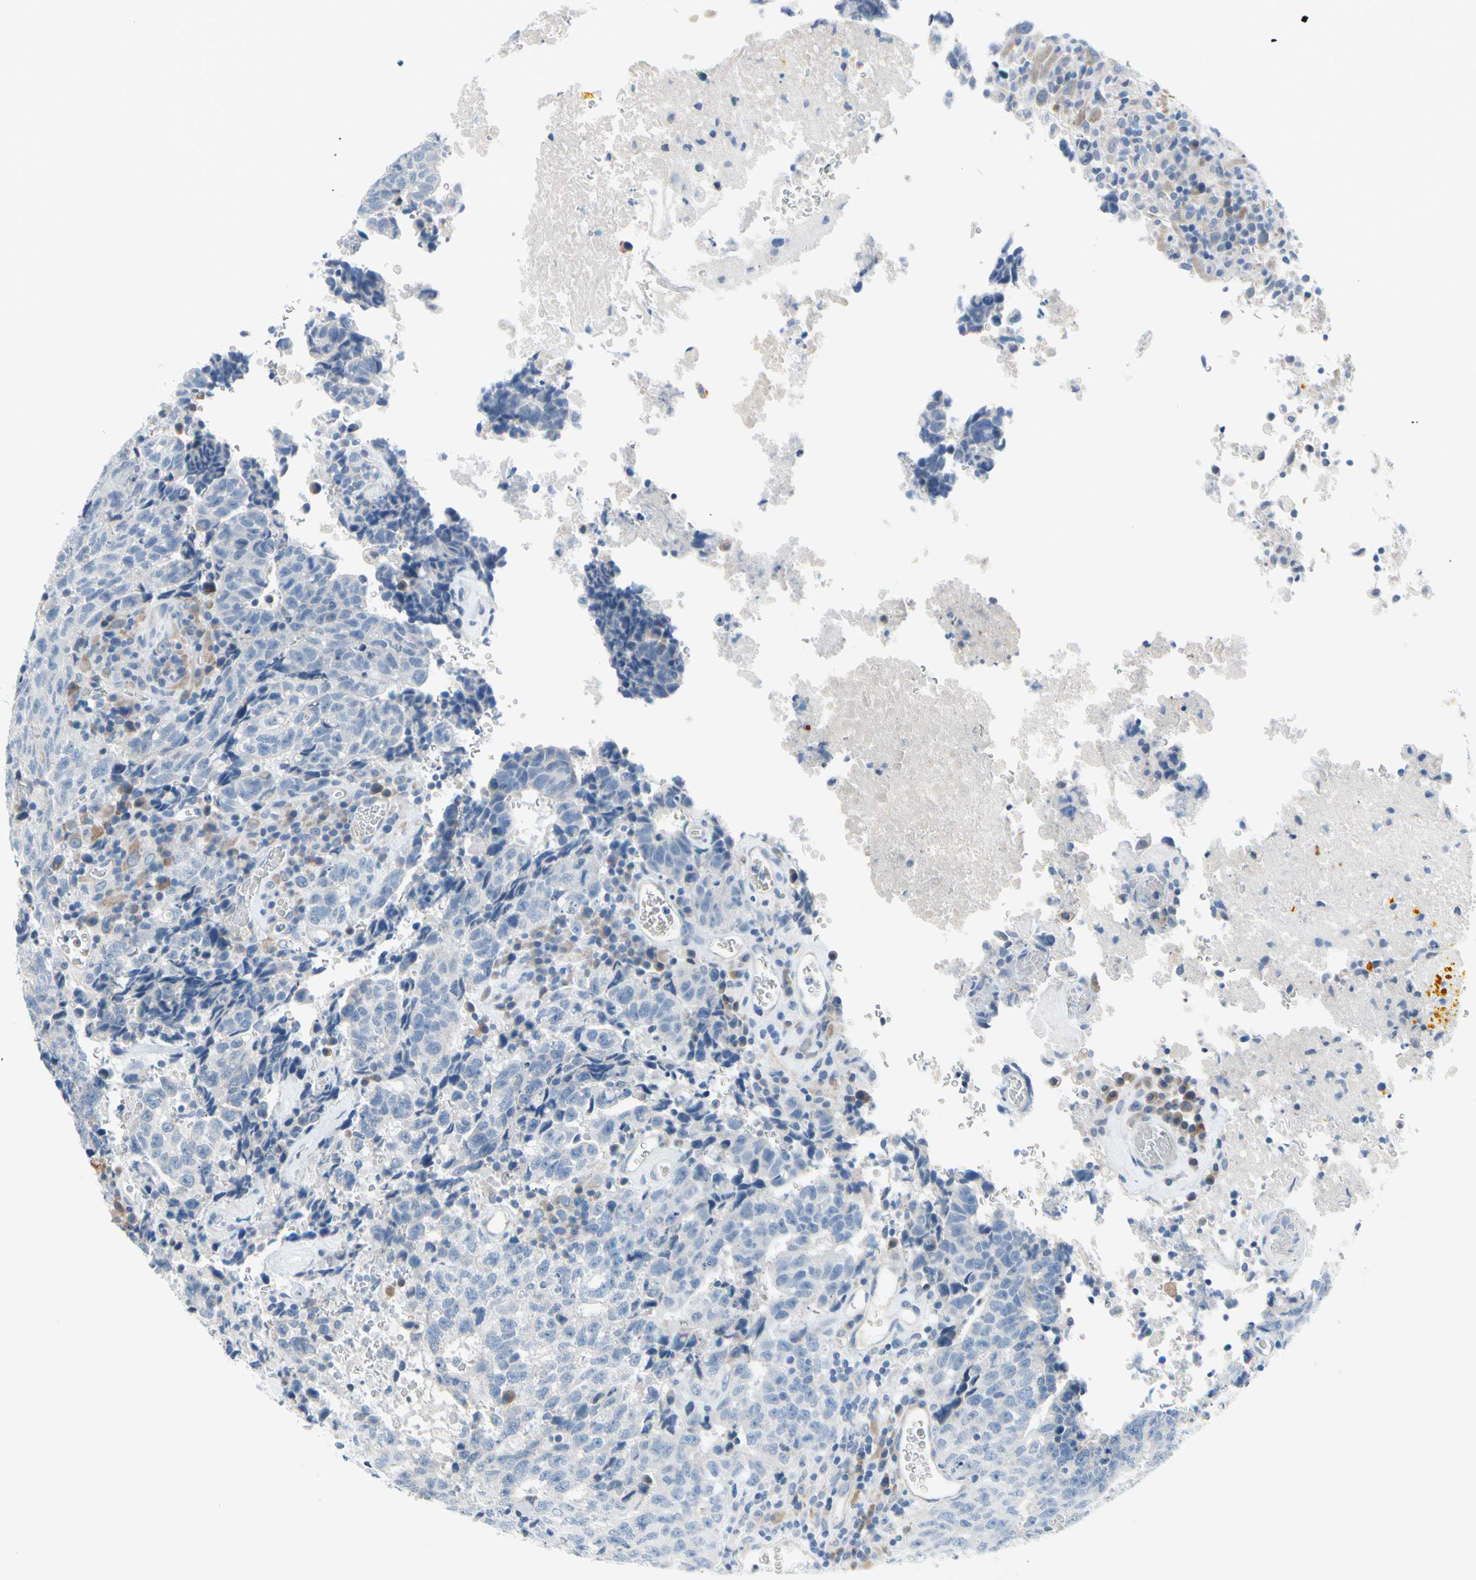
{"staining": {"intensity": "negative", "quantity": "none", "location": "none"}, "tissue": "testis cancer", "cell_type": "Tumor cells", "image_type": "cancer", "snomed": [{"axis": "morphology", "description": "Necrosis, NOS"}, {"axis": "morphology", "description": "Carcinoma, Embryonal, NOS"}, {"axis": "topography", "description": "Testis"}], "caption": "IHC micrograph of human testis cancer stained for a protein (brown), which exhibits no positivity in tumor cells.", "gene": "FCER2", "patient": {"sex": "male", "age": 19}}